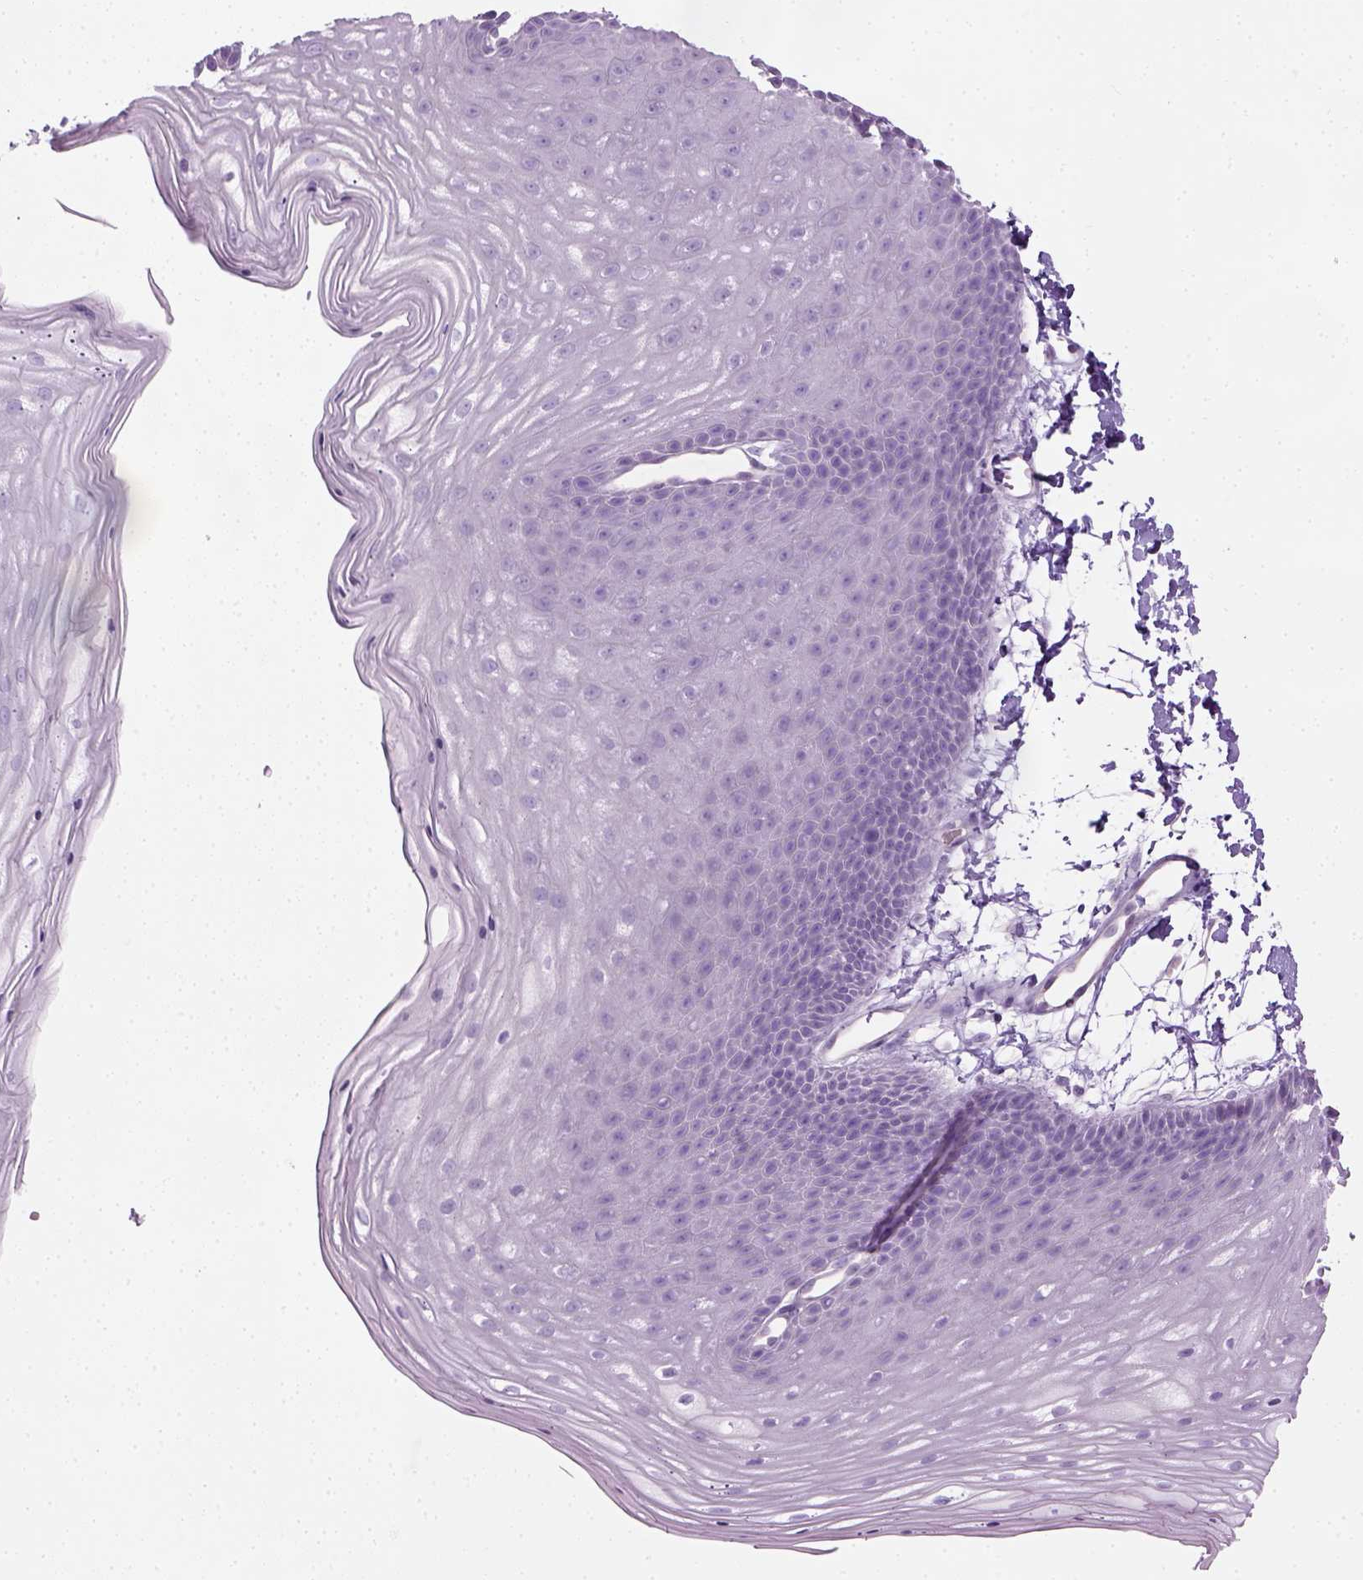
{"staining": {"intensity": "negative", "quantity": "none", "location": "none"}, "tissue": "skin", "cell_type": "Epidermal cells", "image_type": "normal", "snomed": [{"axis": "morphology", "description": "Normal tissue, NOS"}, {"axis": "topography", "description": "Anal"}], "caption": "A high-resolution histopathology image shows IHC staining of unremarkable skin, which exhibits no significant positivity in epidermal cells.", "gene": "CIBAR2", "patient": {"sex": "male", "age": 53}}